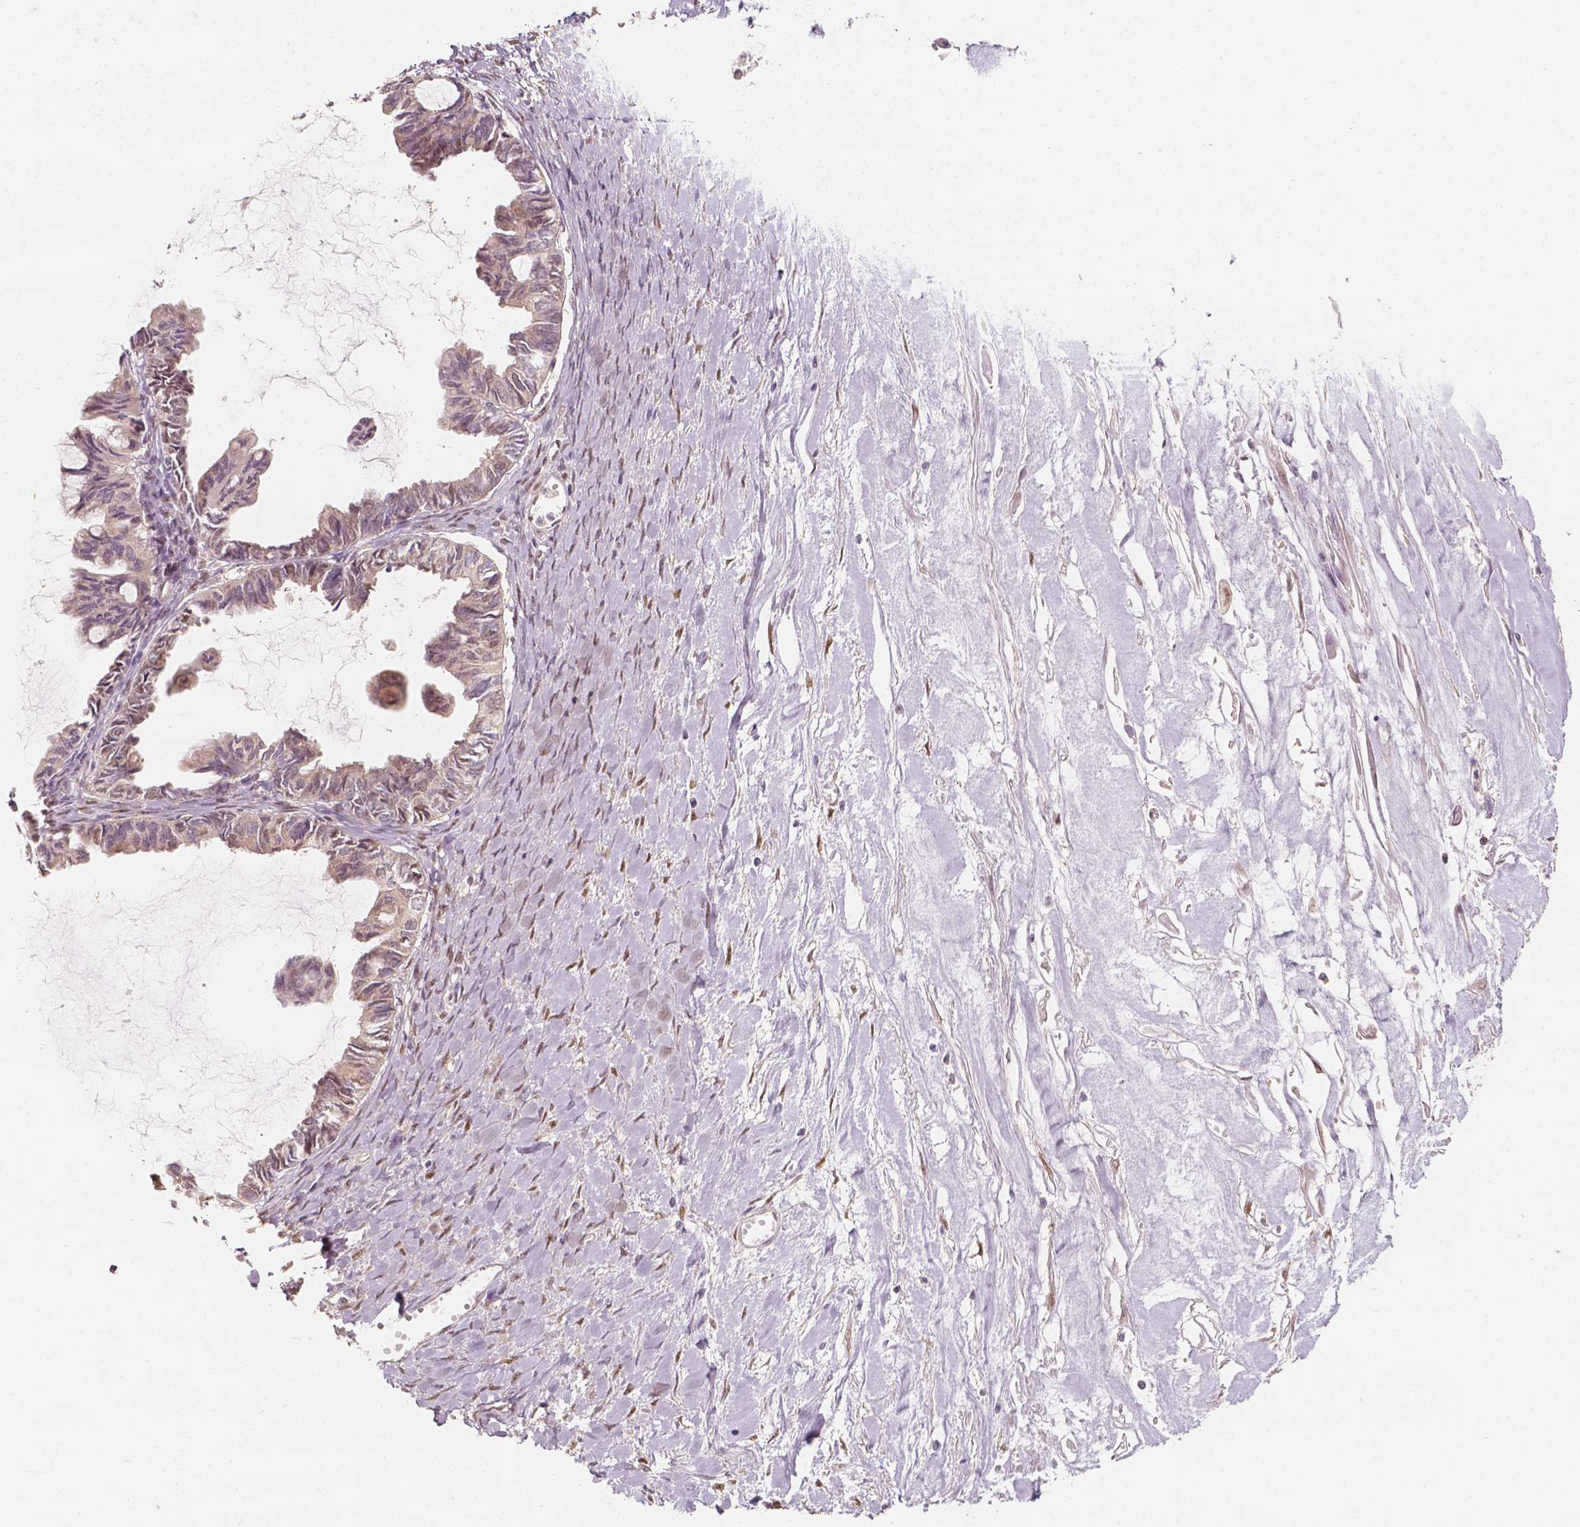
{"staining": {"intensity": "weak", "quantity": "<25%", "location": "nuclear"}, "tissue": "ovarian cancer", "cell_type": "Tumor cells", "image_type": "cancer", "snomed": [{"axis": "morphology", "description": "Cystadenocarcinoma, mucinous, NOS"}, {"axis": "topography", "description": "Ovary"}], "caption": "The photomicrograph demonstrates no significant staining in tumor cells of mucinous cystadenocarcinoma (ovarian).", "gene": "TBC1D17", "patient": {"sex": "female", "age": 61}}